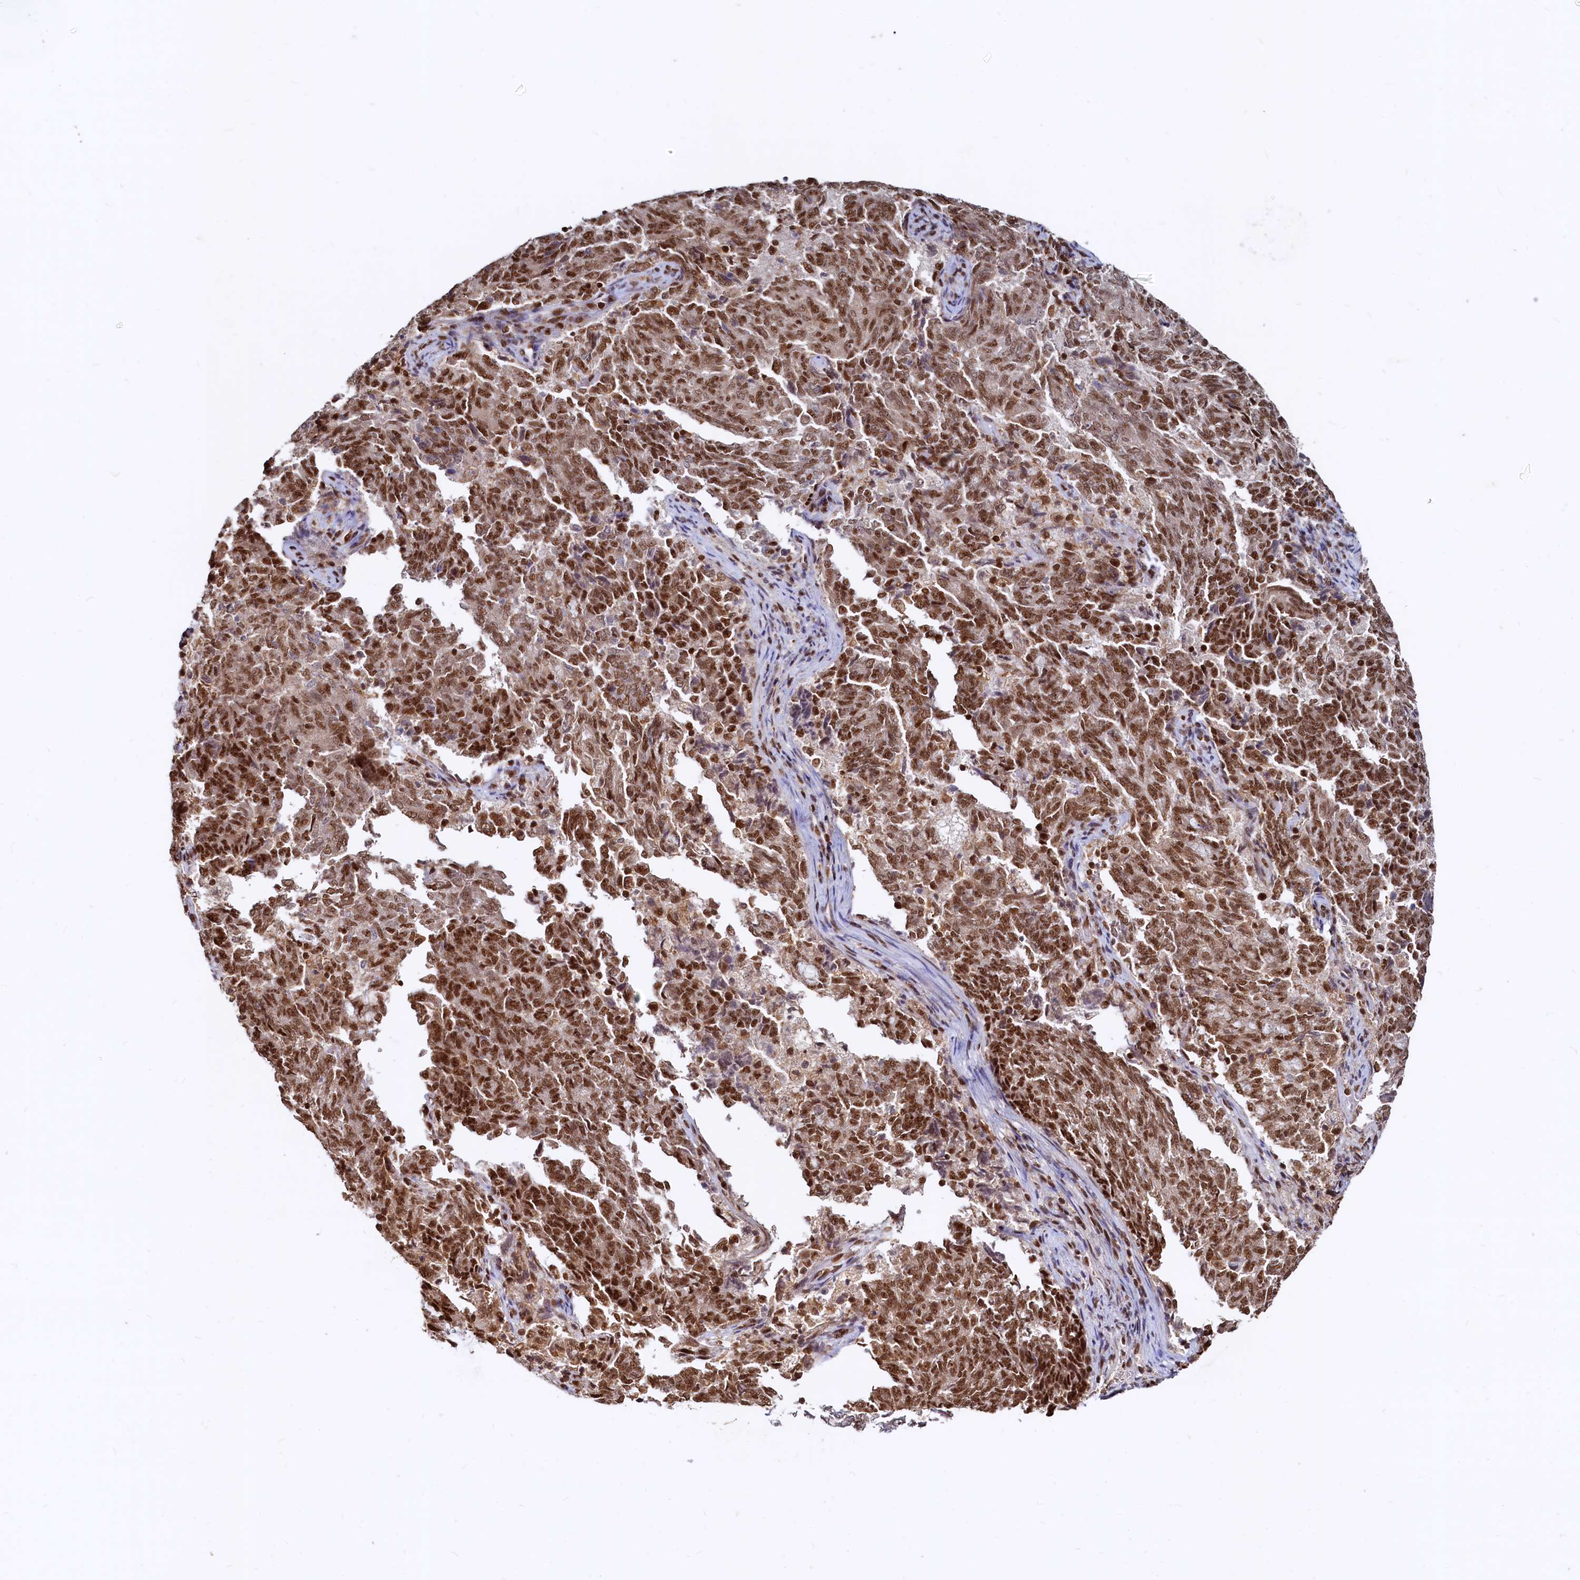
{"staining": {"intensity": "strong", "quantity": ">75%", "location": "nuclear"}, "tissue": "endometrial cancer", "cell_type": "Tumor cells", "image_type": "cancer", "snomed": [{"axis": "morphology", "description": "Adenocarcinoma, NOS"}, {"axis": "topography", "description": "Endometrium"}], "caption": "Human adenocarcinoma (endometrial) stained for a protein (brown) reveals strong nuclear positive staining in approximately >75% of tumor cells.", "gene": "RSRC2", "patient": {"sex": "female", "age": 80}}